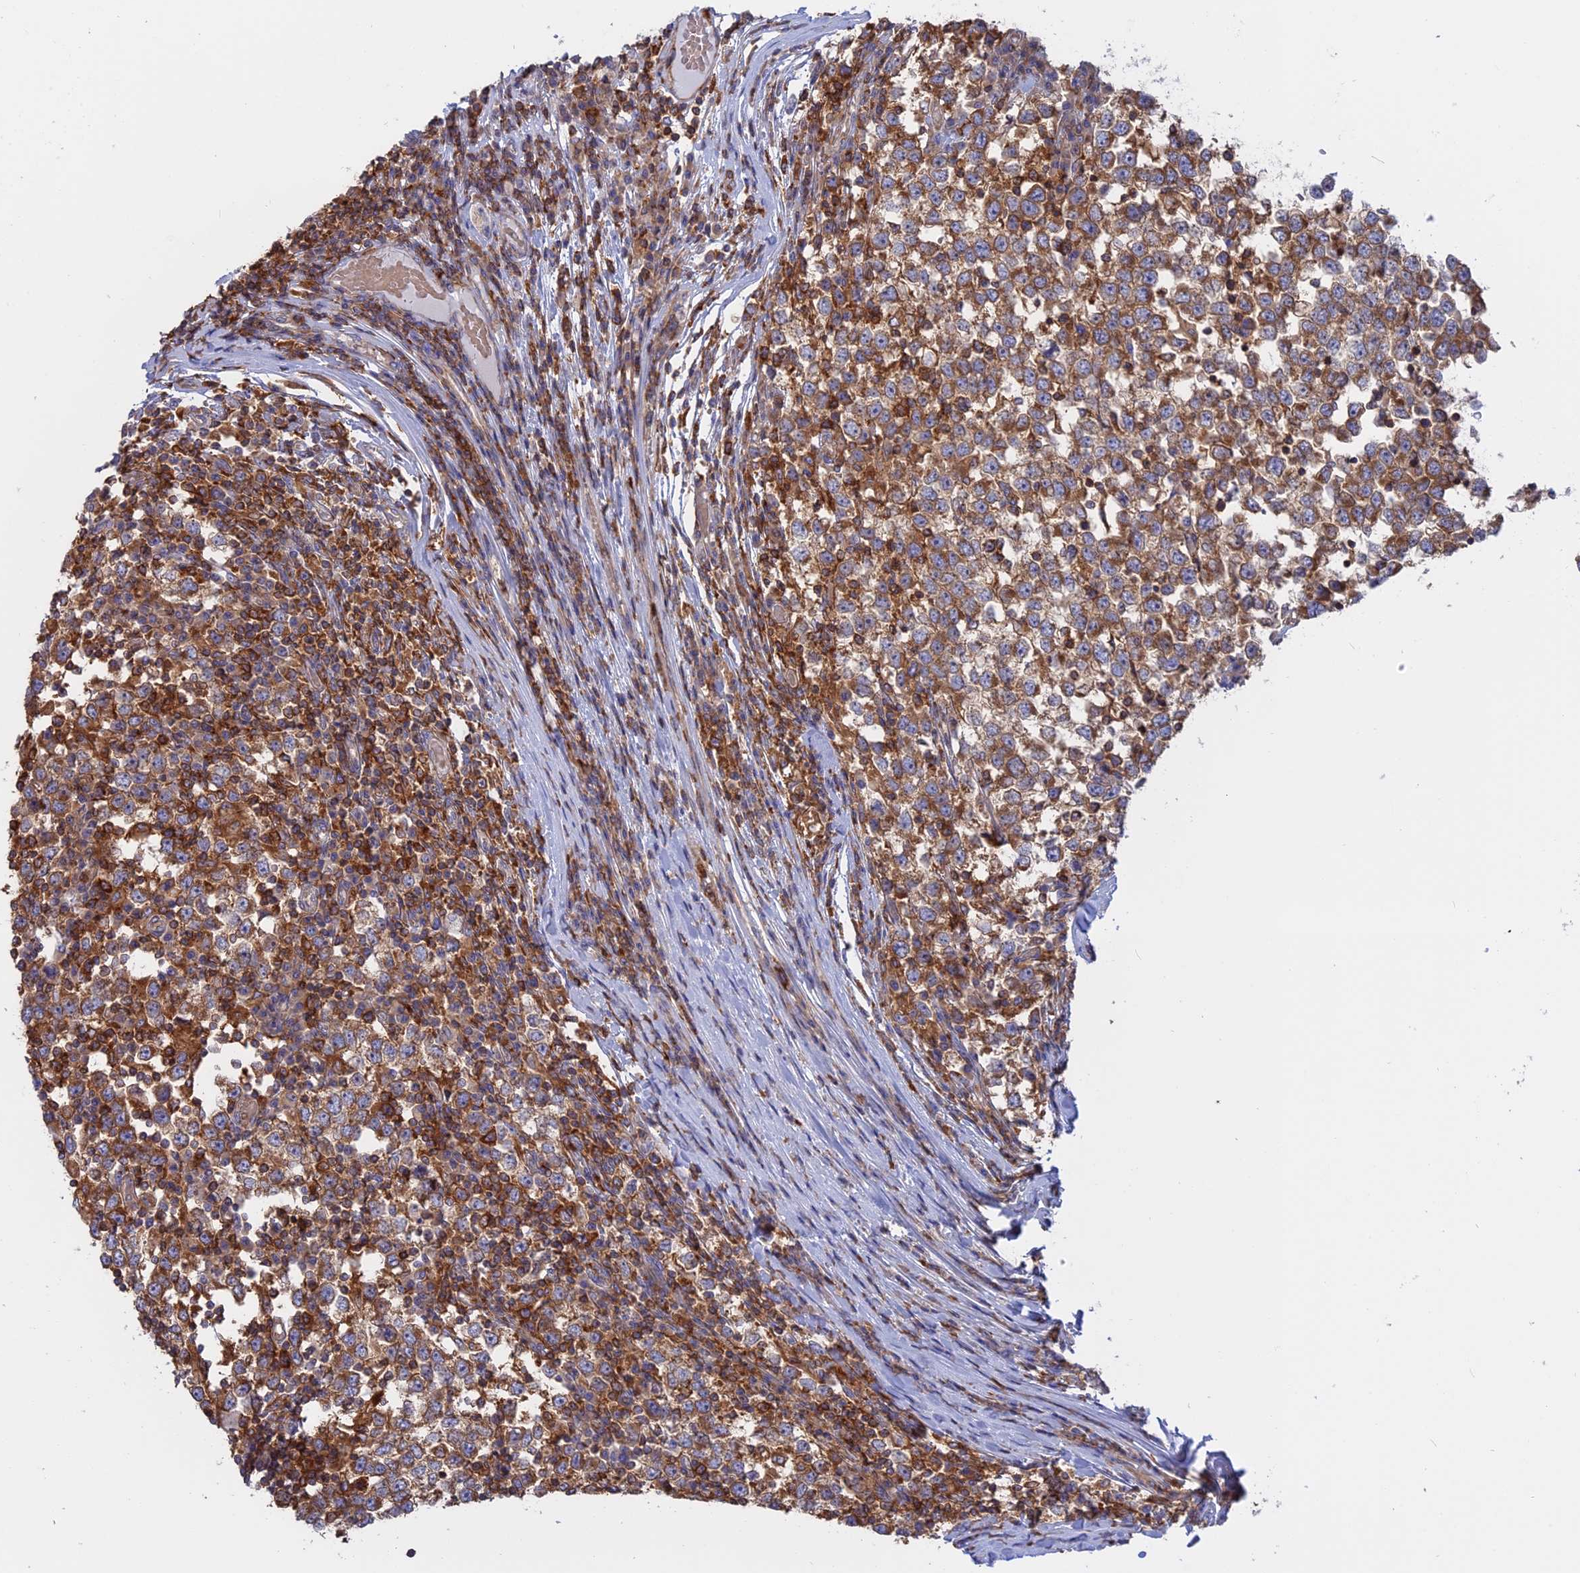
{"staining": {"intensity": "moderate", "quantity": ">75%", "location": "cytoplasmic/membranous"}, "tissue": "testis cancer", "cell_type": "Tumor cells", "image_type": "cancer", "snomed": [{"axis": "morphology", "description": "Seminoma, NOS"}, {"axis": "topography", "description": "Testis"}], "caption": "An image of human seminoma (testis) stained for a protein shows moderate cytoplasmic/membranous brown staining in tumor cells.", "gene": "GMIP", "patient": {"sex": "male", "age": 65}}